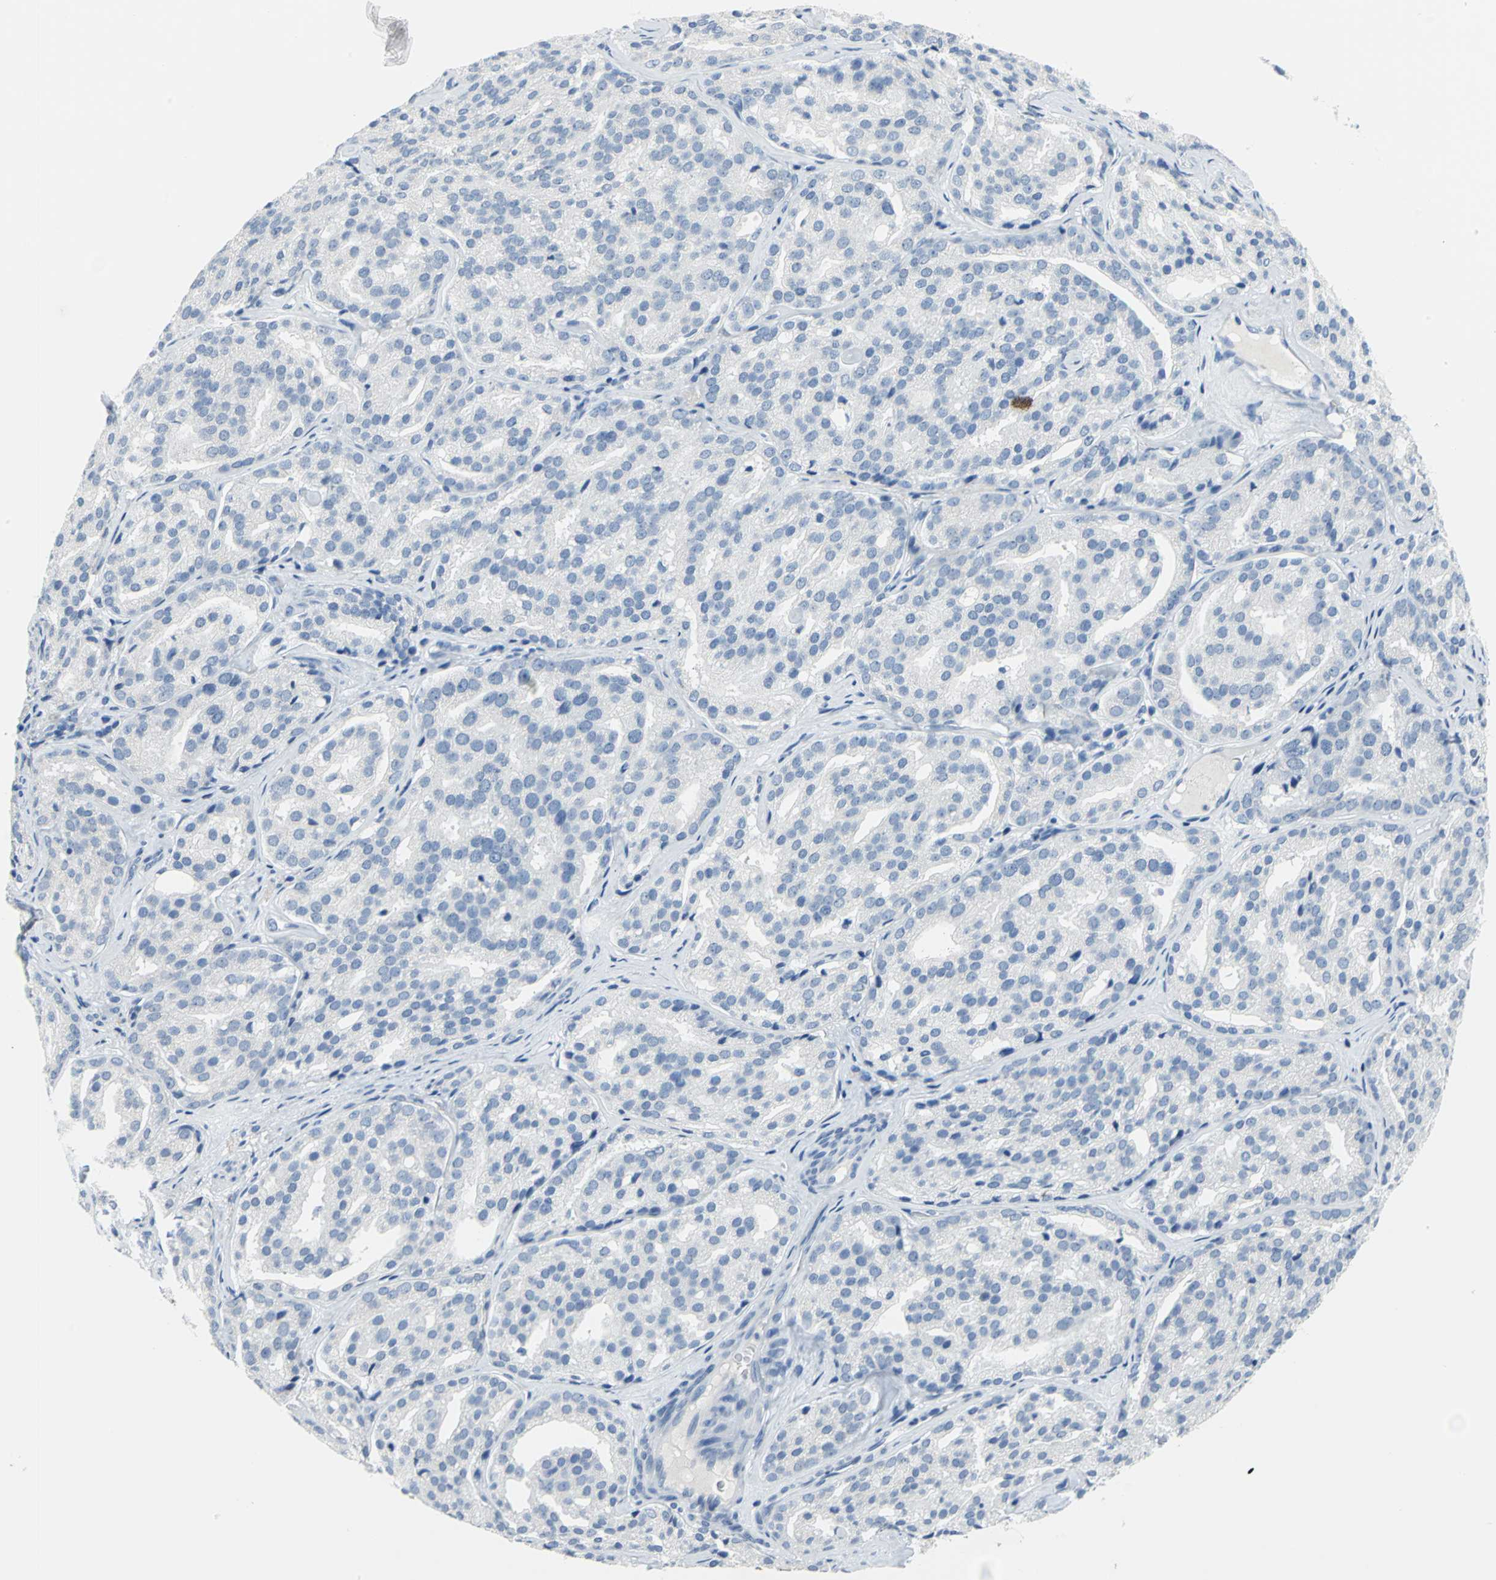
{"staining": {"intensity": "negative", "quantity": "none", "location": "none"}, "tissue": "prostate cancer", "cell_type": "Tumor cells", "image_type": "cancer", "snomed": [{"axis": "morphology", "description": "Adenocarcinoma, High grade"}, {"axis": "topography", "description": "Prostate"}], "caption": "Tumor cells are negative for protein expression in human prostate cancer.", "gene": "PKLR", "patient": {"sex": "male", "age": 64}}